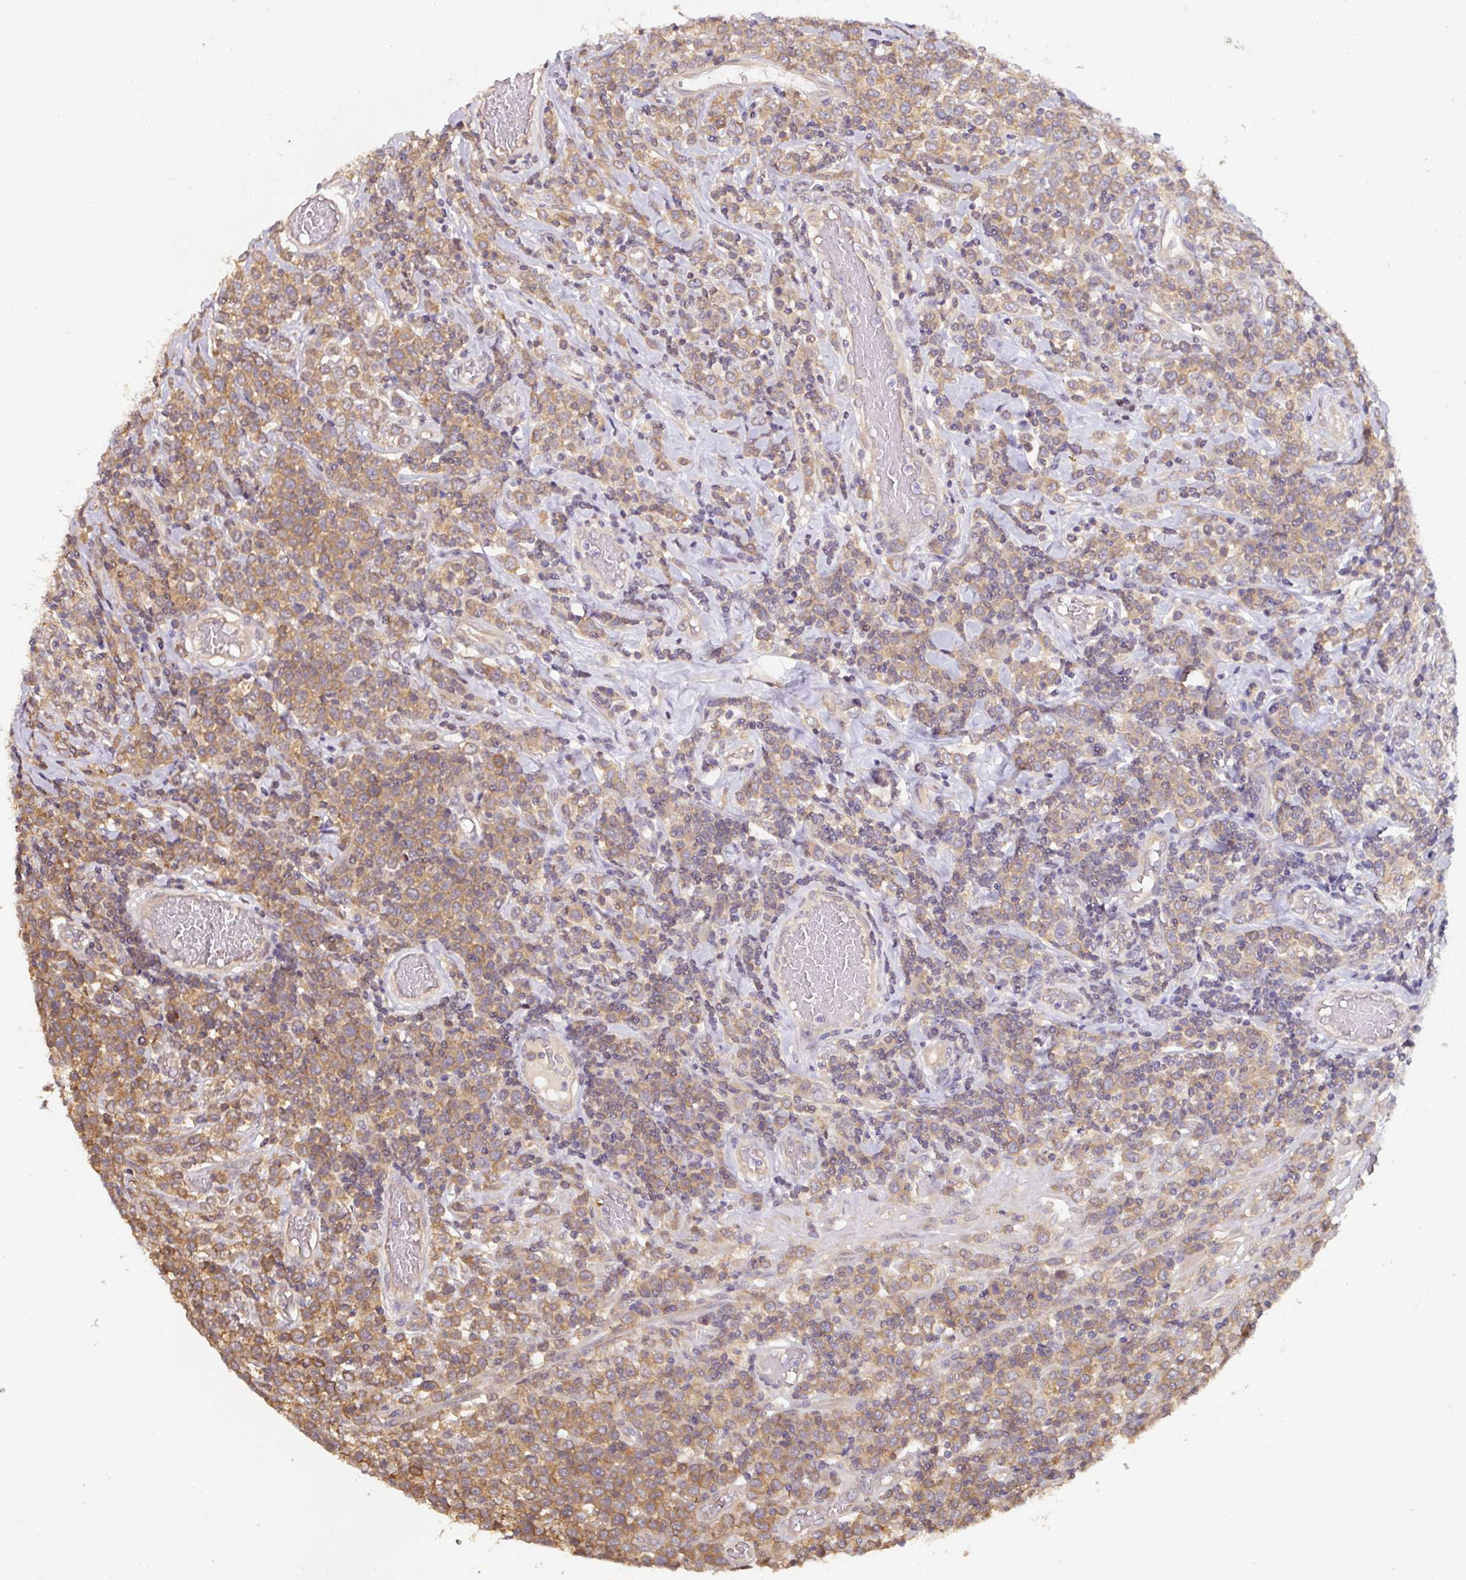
{"staining": {"intensity": "moderate", "quantity": ">75%", "location": "cytoplasmic/membranous"}, "tissue": "lymphoma", "cell_type": "Tumor cells", "image_type": "cancer", "snomed": [{"axis": "morphology", "description": "Malignant lymphoma, non-Hodgkin's type, High grade"}, {"axis": "topography", "description": "Soft tissue"}], "caption": "A brown stain highlights moderate cytoplasmic/membranous positivity of a protein in human lymphoma tumor cells.", "gene": "ST13", "patient": {"sex": "female", "age": 56}}